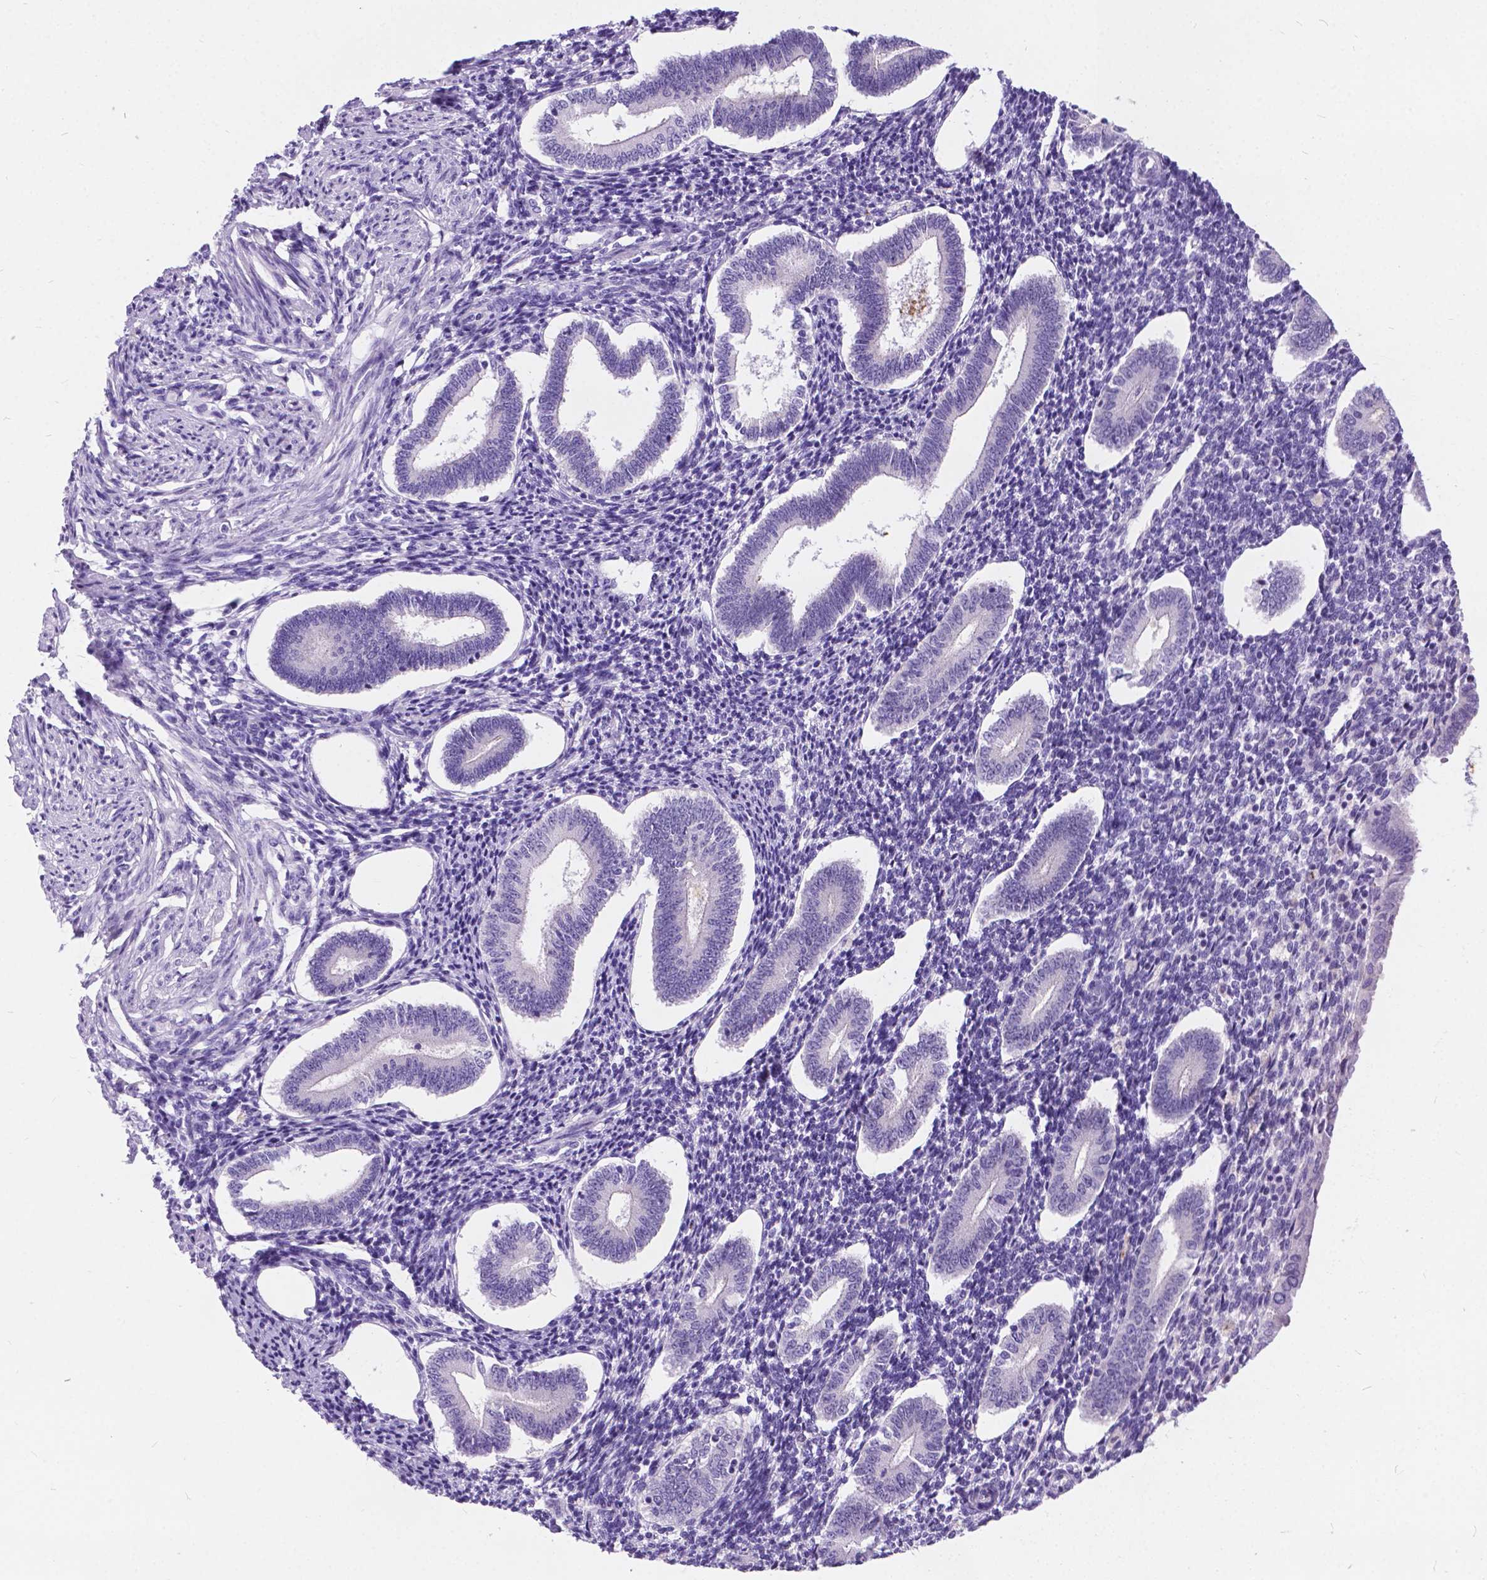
{"staining": {"intensity": "negative", "quantity": "none", "location": "none"}, "tissue": "endometrium", "cell_type": "Cells in endometrial stroma", "image_type": "normal", "snomed": [{"axis": "morphology", "description": "Normal tissue, NOS"}, {"axis": "topography", "description": "Endometrium"}], "caption": "The micrograph displays no significant staining in cells in endometrial stroma of endometrium. (Brightfield microscopy of DAB immunohistochemistry at high magnification).", "gene": "ARMS2", "patient": {"sex": "female", "age": 40}}